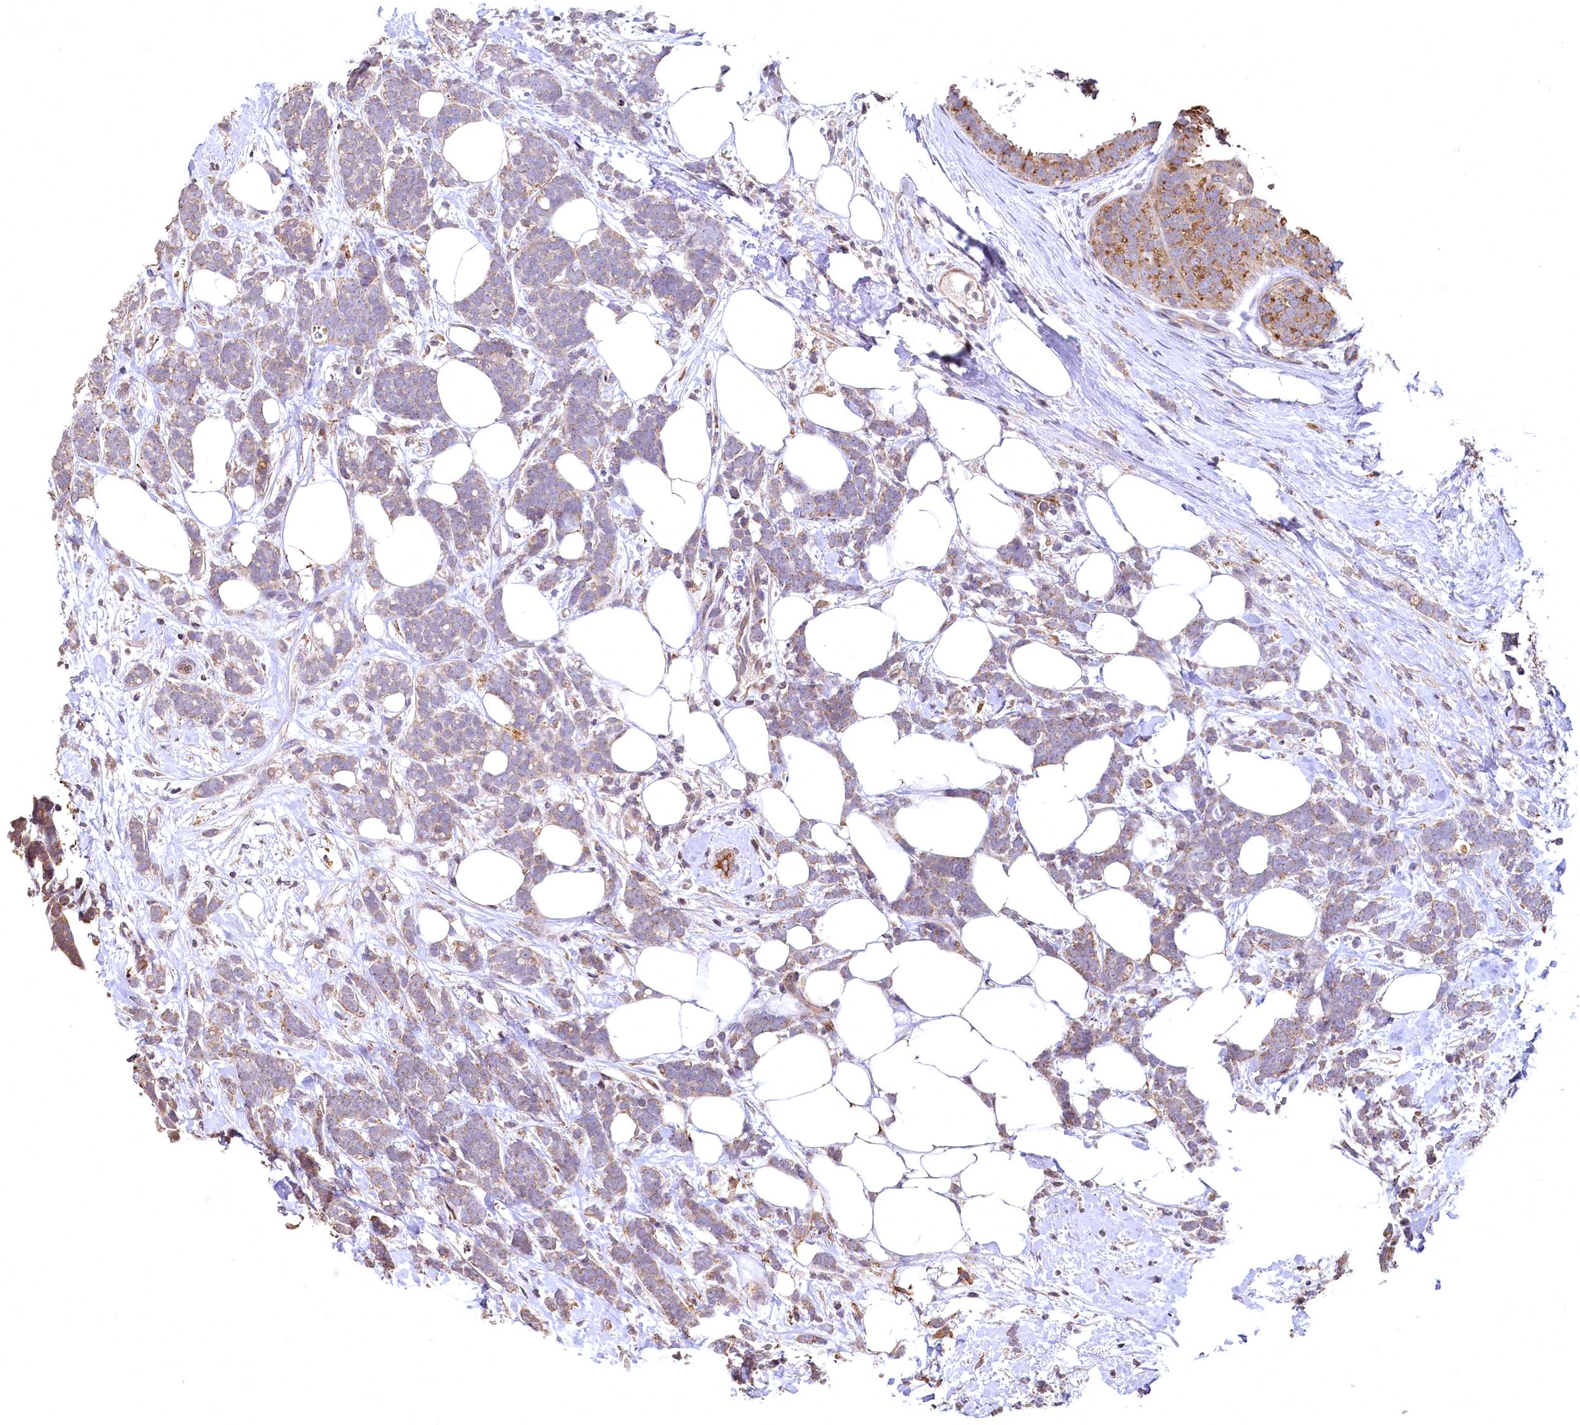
{"staining": {"intensity": "weak", "quantity": ">75%", "location": "cytoplasmic/membranous"}, "tissue": "breast cancer", "cell_type": "Tumor cells", "image_type": "cancer", "snomed": [{"axis": "morphology", "description": "Lobular carcinoma"}, {"axis": "topography", "description": "Breast"}], "caption": "Protein staining of breast lobular carcinoma tissue shows weak cytoplasmic/membranous expression in about >75% of tumor cells. The protein of interest is shown in brown color, while the nuclei are stained blue.", "gene": "SPTA1", "patient": {"sex": "female", "age": 58}}